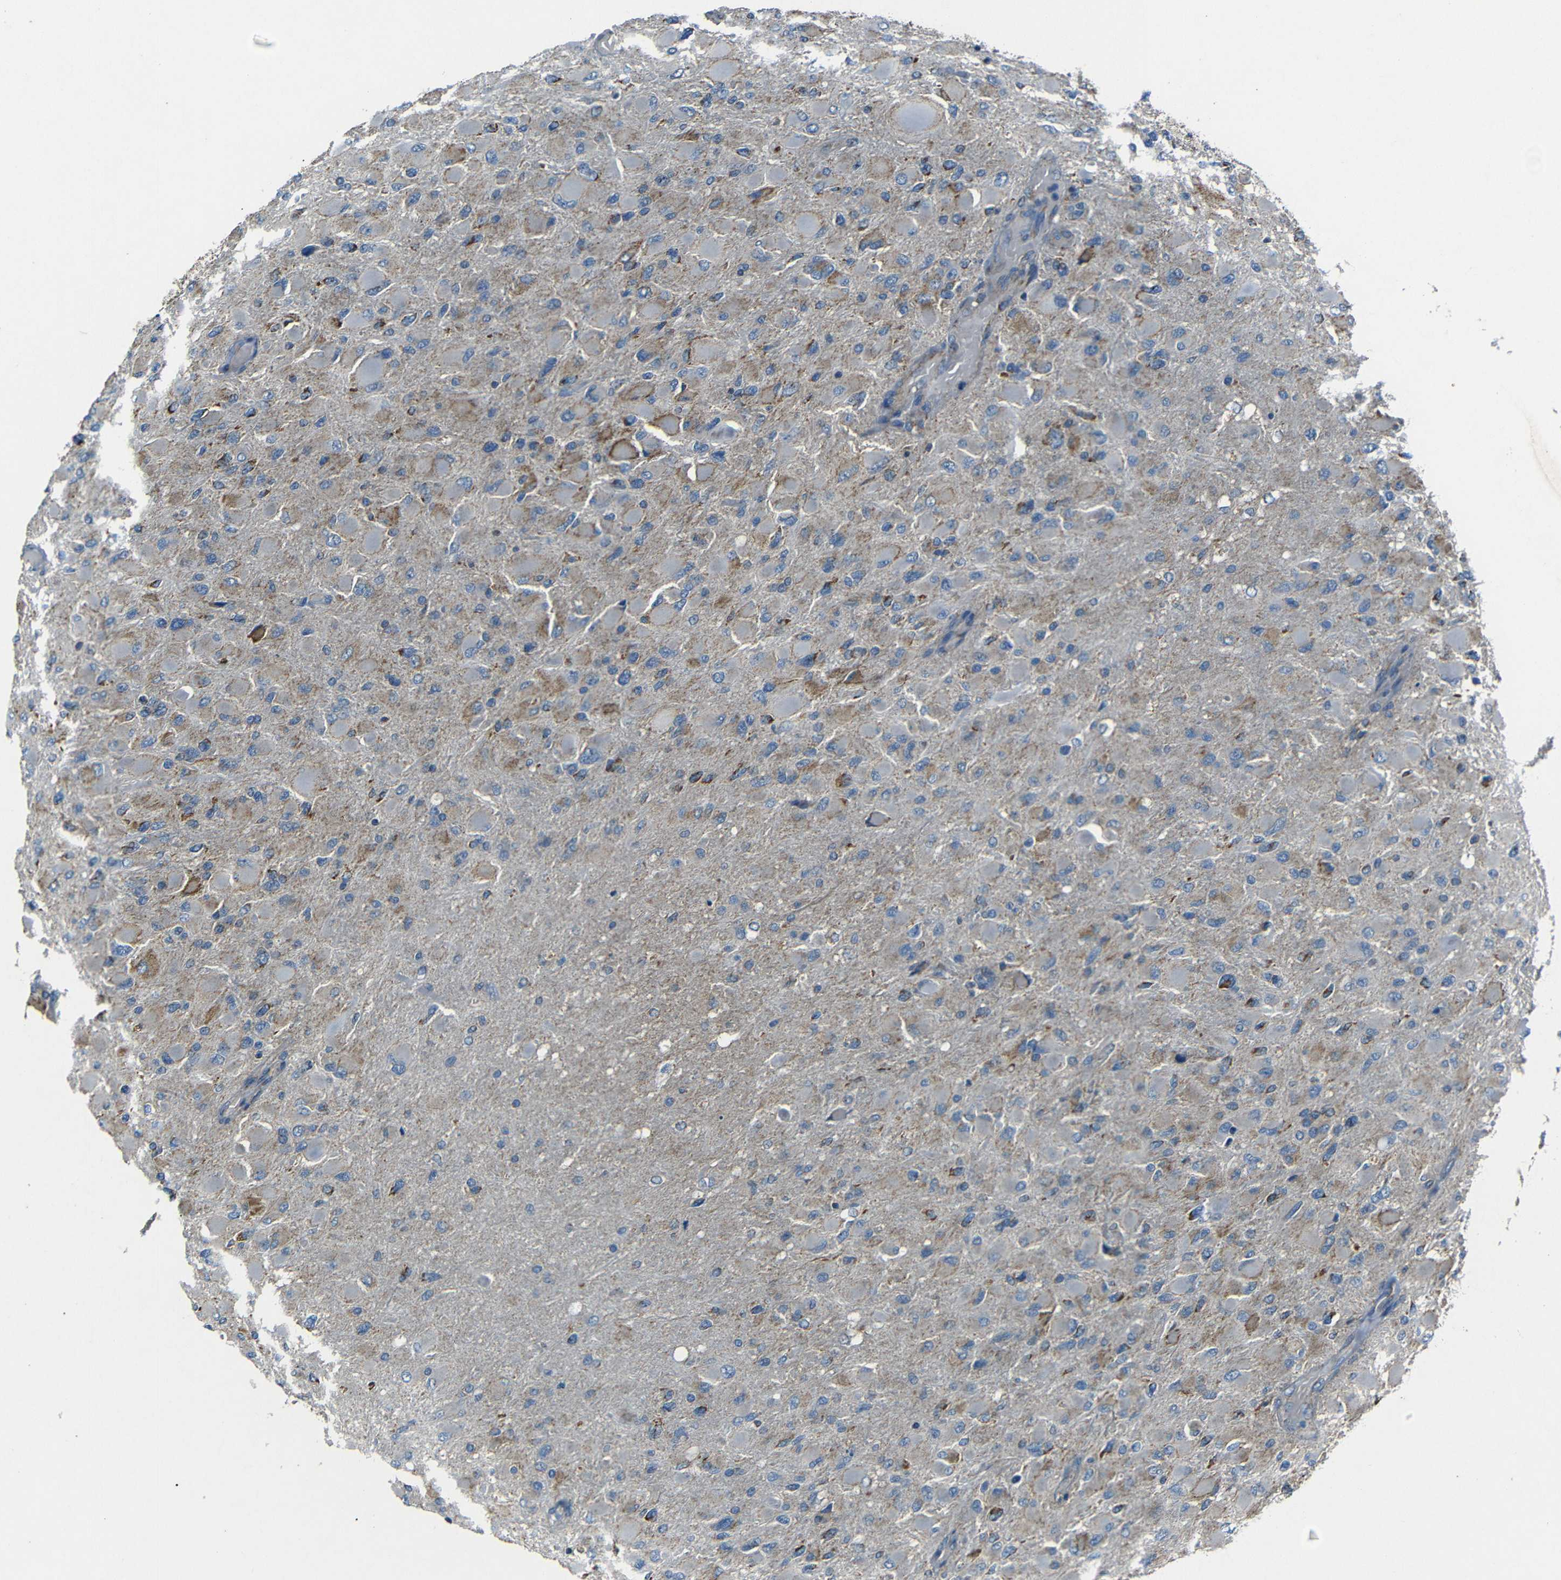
{"staining": {"intensity": "moderate", "quantity": "25%-75%", "location": "cytoplasmic/membranous"}, "tissue": "glioma", "cell_type": "Tumor cells", "image_type": "cancer", "snomed": [{"axis": "morphology", "description": "Glioma, malignant, High grade"}, {"axis": "topography", "description": "Cerebral cortex"}], "caption": "Malignant high-grade glioma tissue exhibits moderate cytoplasmic/membranous positivity in approximately 25%-75% of tumor cells, visualized by immunohistochemistry.", "gene": "NETO2", "patient": {"sex": "female", "age": 36}}